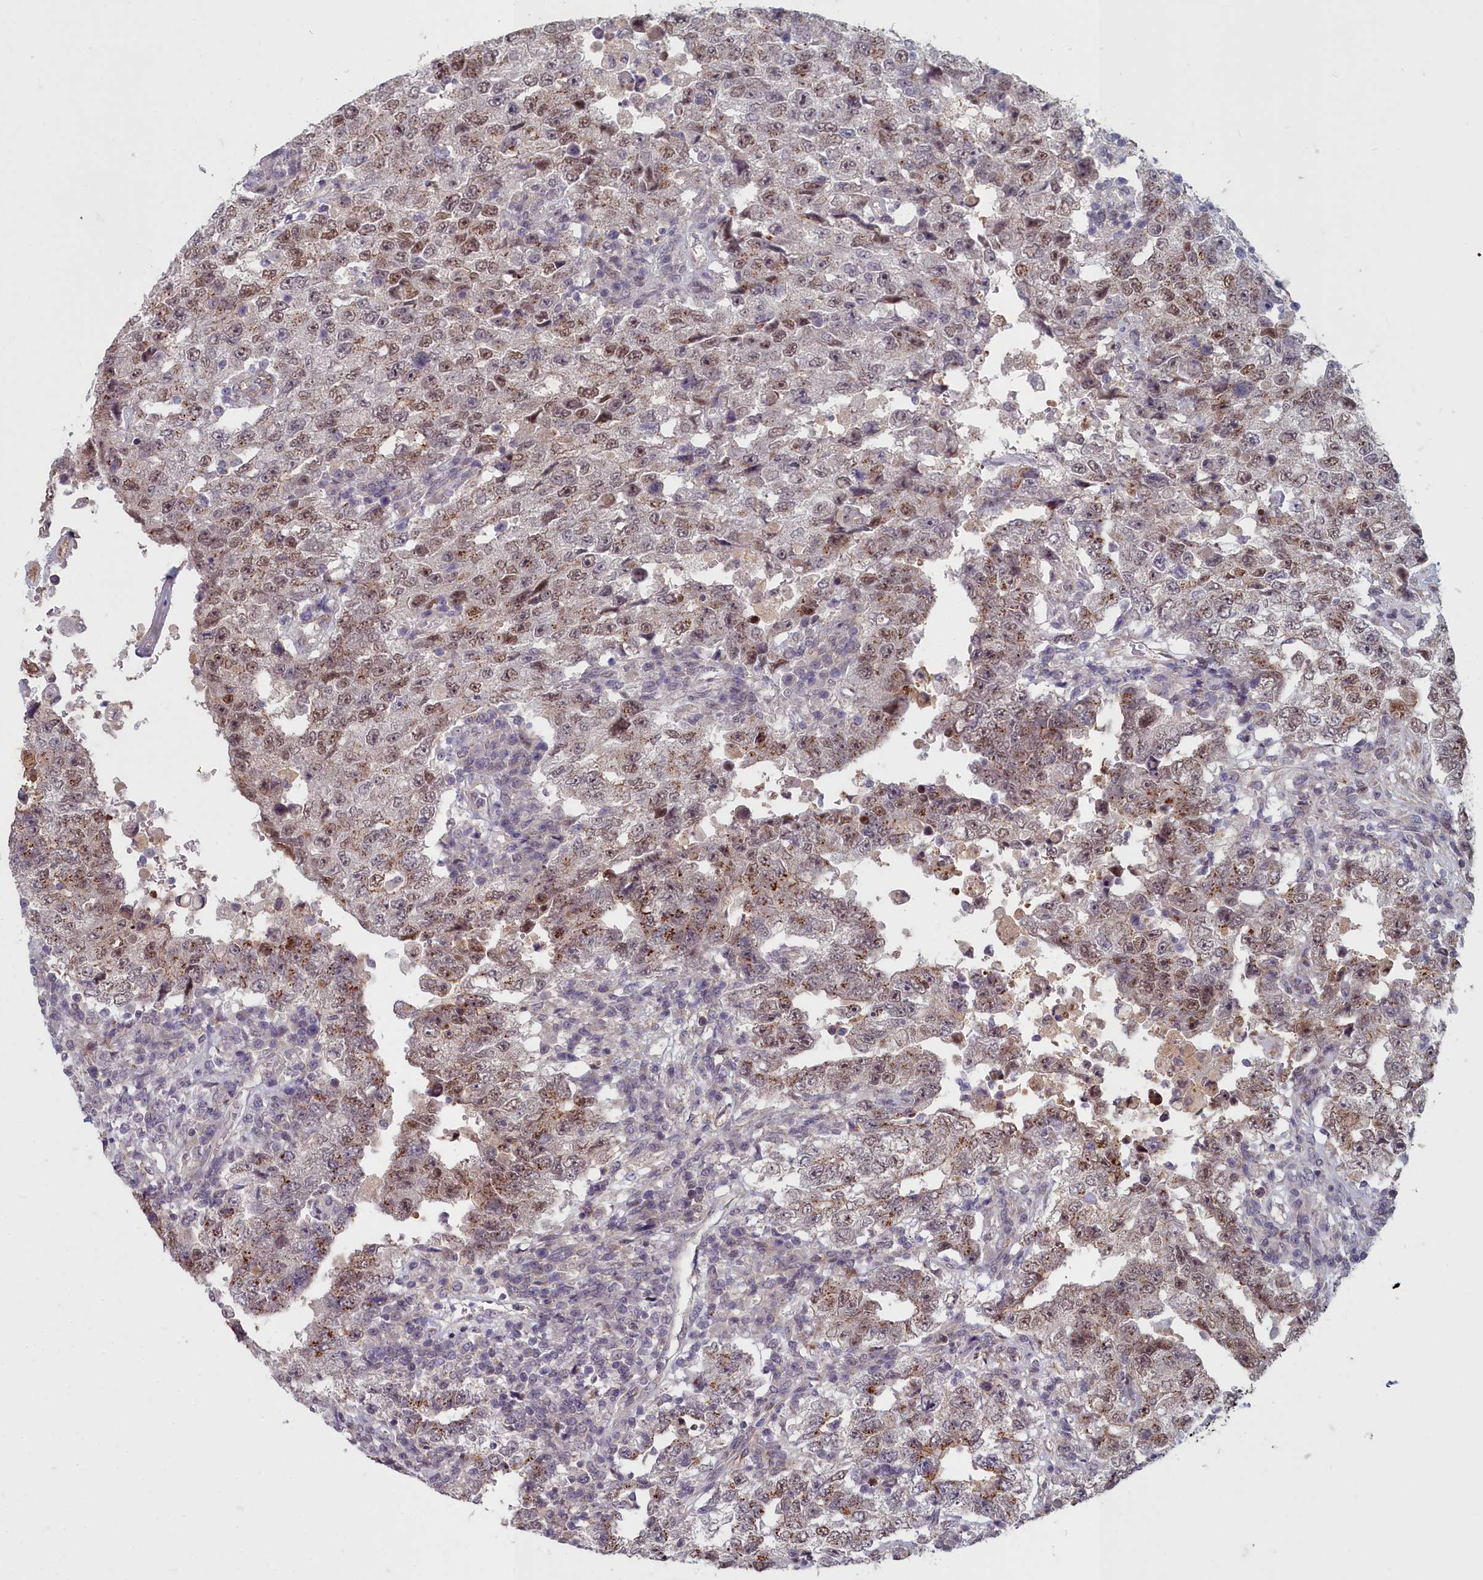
{"staining": {"intensity": "moderate", "quantity": ">75%", "location": "cytoplasmic/membranous,nuclear"}, "tissue": "testis cancer", "cell_type": "Tumor cells", "image_type": "cancer", "snomed": [{"axis": "morphology", "description": "Carcinoma, Embryonal, NOS"}, {"axis": "topography", "description": "Testis"}], "caption": "High-magnification brightfield microscopy of testis cancer (embryonal carcinoma) stained with DAB (brown) and counterstained with hematoxylin (blue). tumor cells exhibit moderate cytoplasmic/membranous and nuclear staining is identified in approximately>75% of cells. (DAB = brown stain, brightfield microscopy at high magnification).", "gene": "ZNF626", "patient": {"sex": "male", "age": 26}}